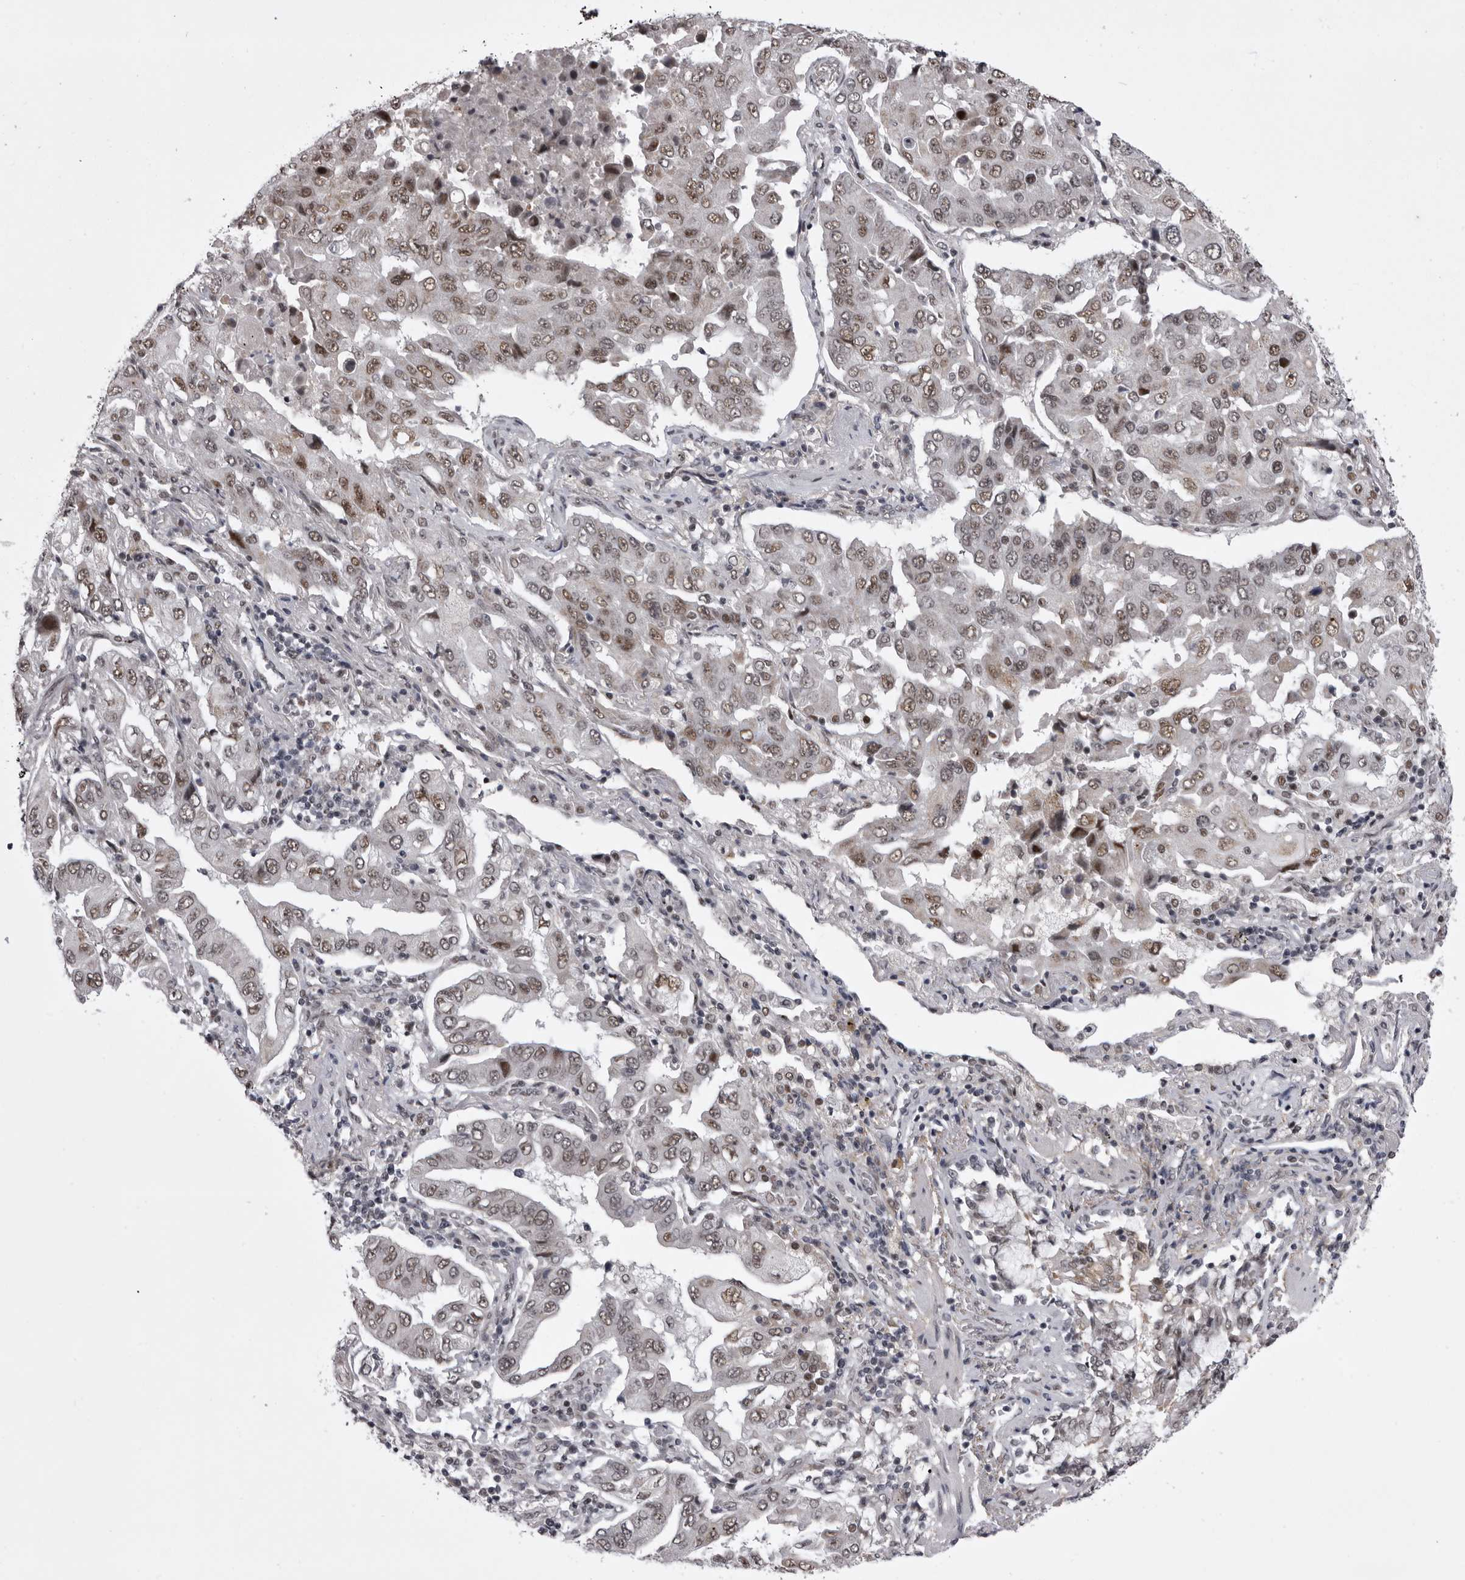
{"staining": {"intensity": "weak", "quantity": ">75%", "location": "nuclear"}, "tissue": "lung cancer", "cell_type": "Tumor cells", "image_type": "cancer", "snomed": [{"axis": "morphology", "description": "Adenocarcinoma, NOS"}, {"axis": "topography", "description": "Lung"}], "caption": "Tumor cells exhibit weak nuclear staining in about >75% of cells in lung cancer (adenocarcinoma).", "gene": "PRPF3", "patient": {"sex": "female", "age": 65}}